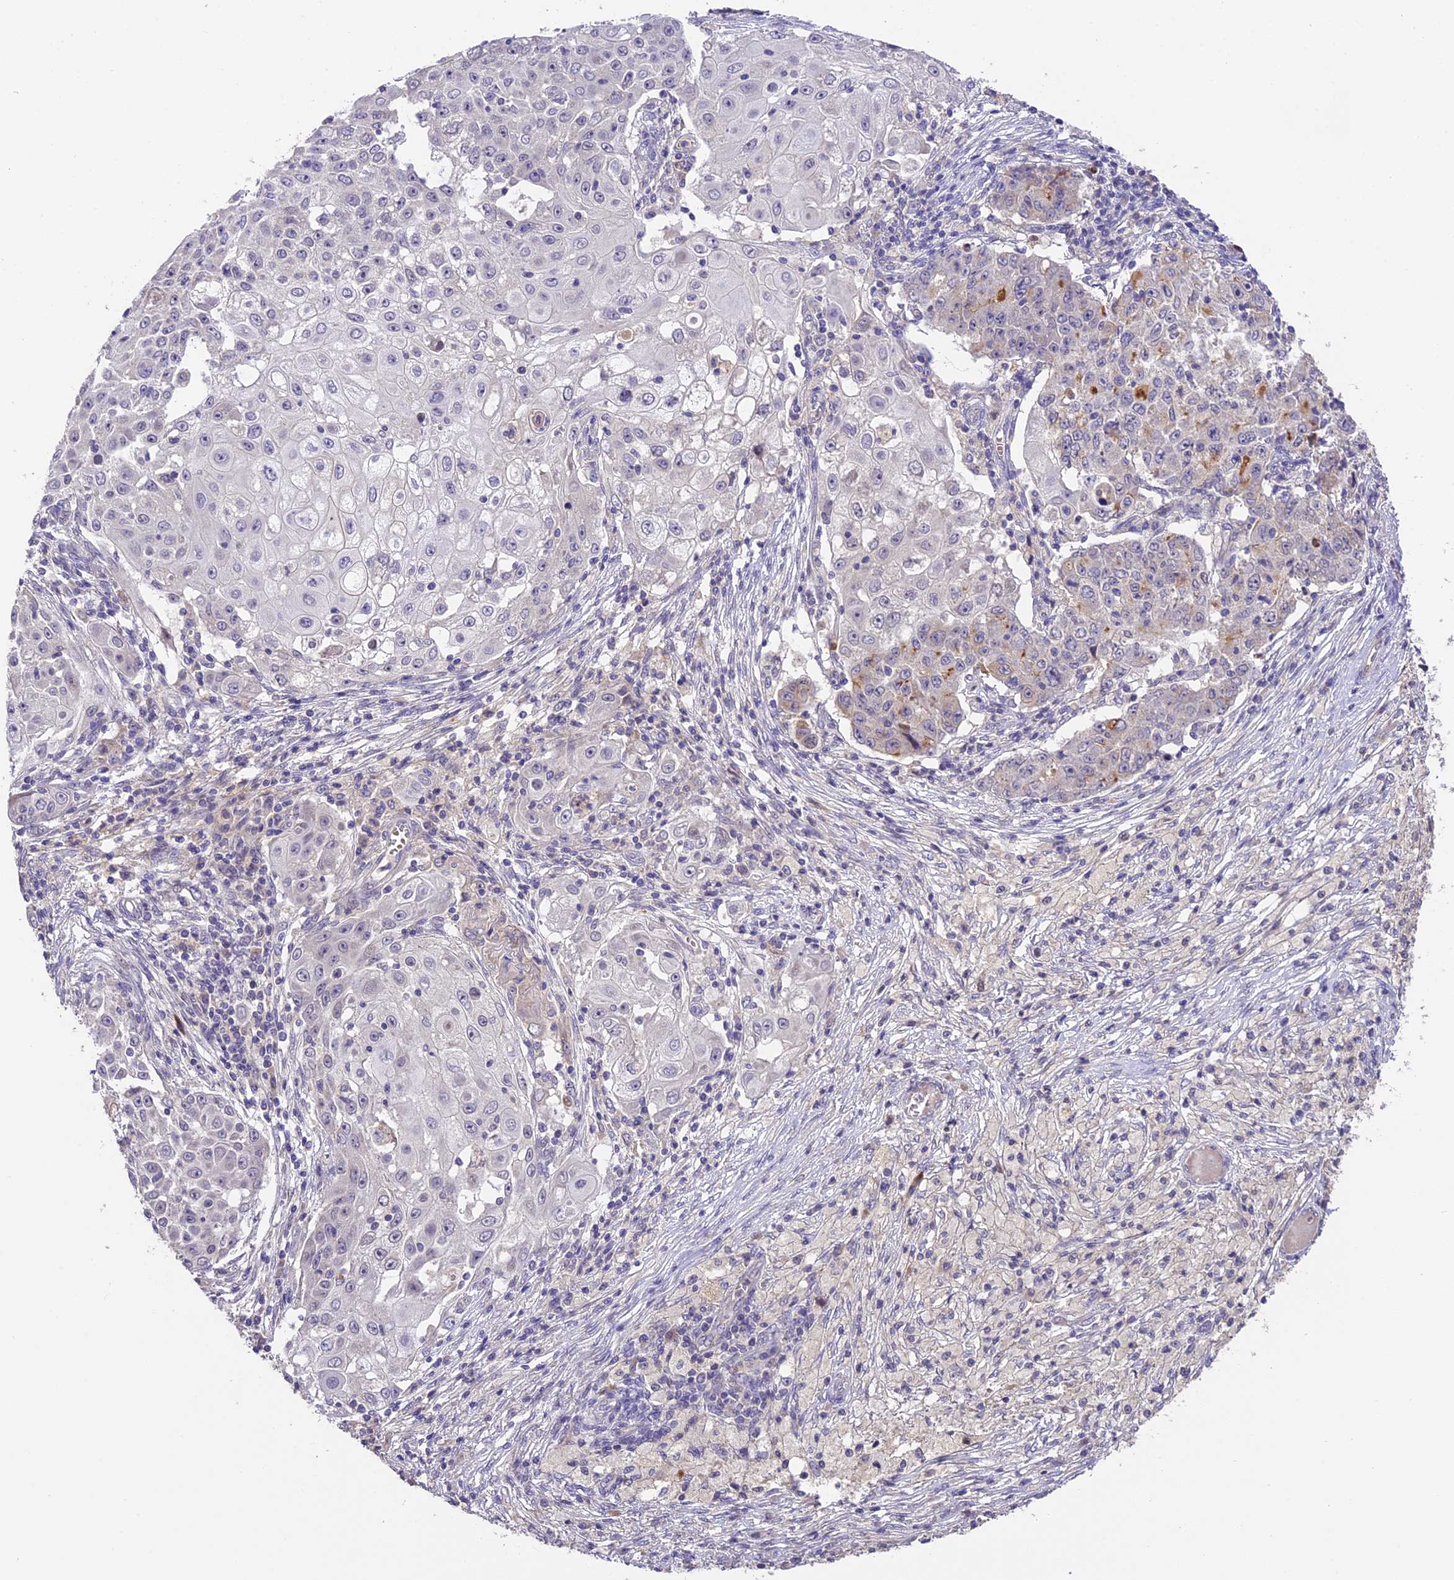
{"staining": {"intensity": "negative", "quantity": "none", "location": "none"}, "tissue": "ovarian cancer", "cell_type": "Tumor cells", "image_type": "cancer", "snomed": [{"axis": "morphology", "description": "Carcinoma, endometroid"}, {"axis": "topography", "description": "Ovary"}], "caption": "The image reveals no significant positivity in tumor cells of ovarian cancer. (Stains: DAB immunohistochemistry (IHC) with hematoxylin counter stain, Microscopy: brightfield microscopy at high magnification).", "gene": "DGKH", "patient": {"sex": "female", "age": 42}}